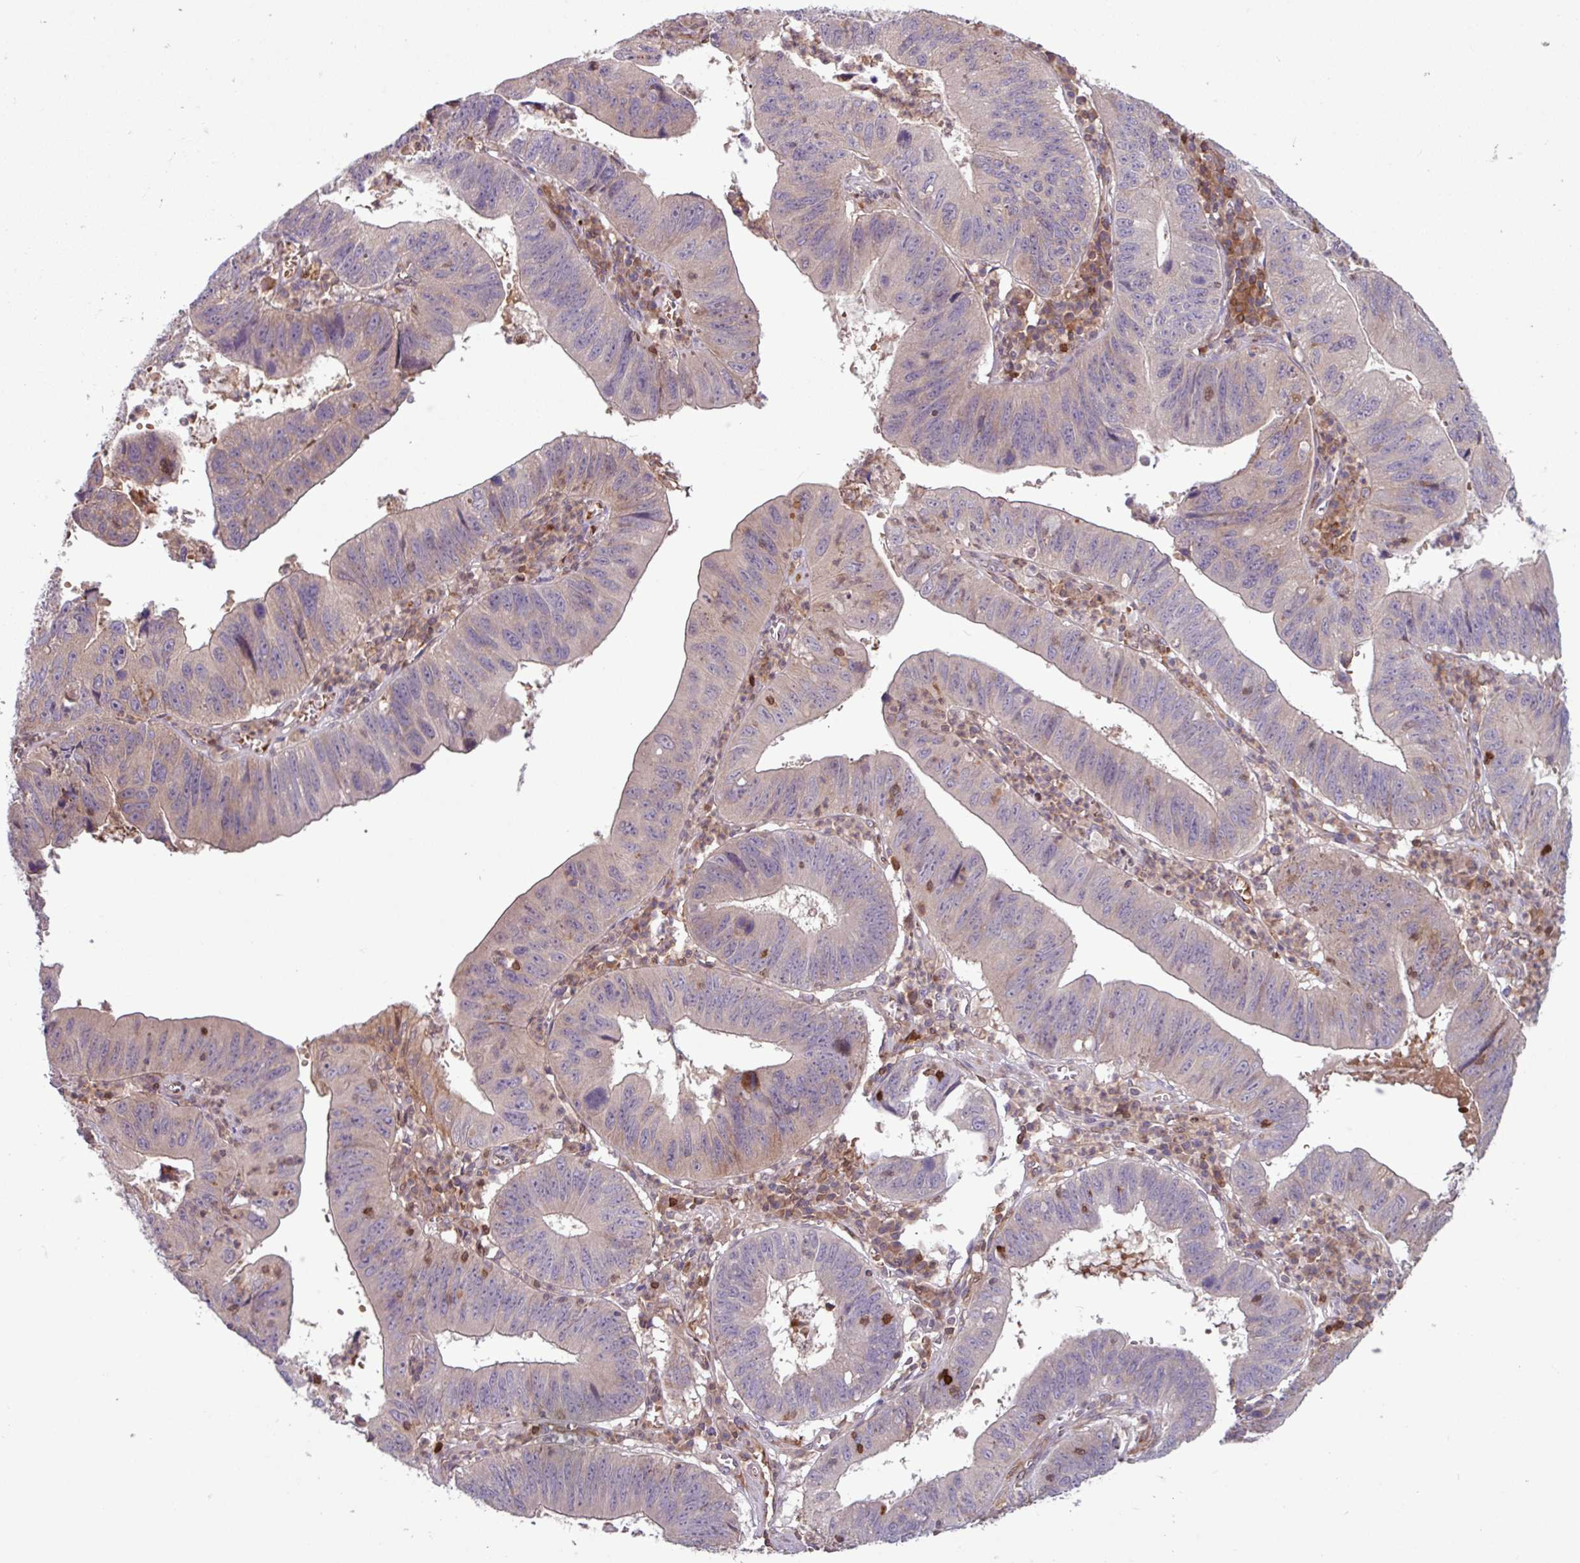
{"staining": {"intensity": "weak", "quantity": "<25%", "location": "cytoplasmic/membranous"}, "tissue": "stomach cancer", "cell_type": "Tumor cells", "image_type": "cancer", "snomed": [{"axis": "morphology", "description": "Adenocarcinoma, NOS"}, {"axis": "topography", "description": "Stomach"}], "caption": "This is a photomicrograph of IHC staining of stomach cancer, which shows no positivity in tumor cells.", "gene": "SEC61G", "patient": {"sex": "male", "age": 59}}